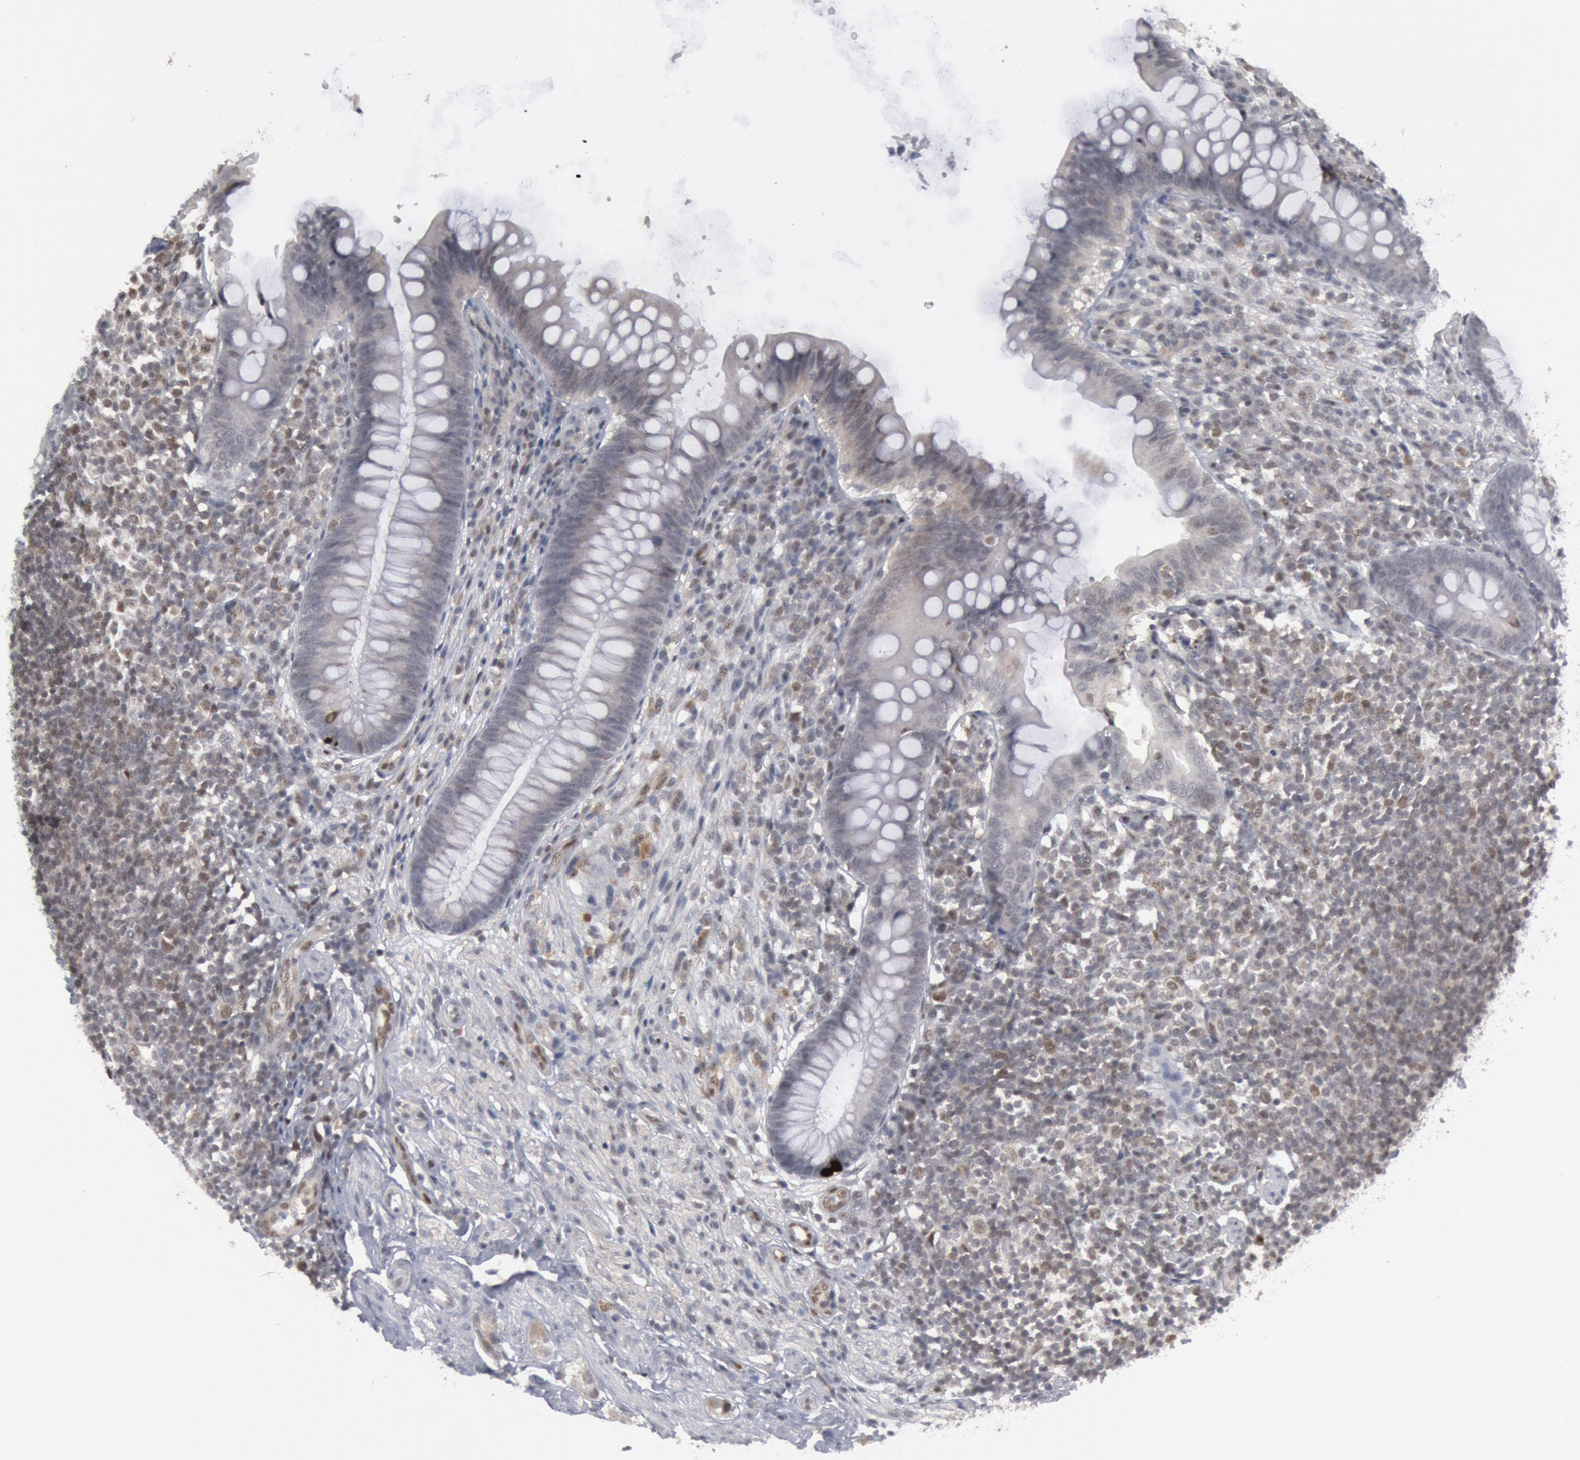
{"staining": {"intensity": "negative", "quantity": "none", "location": "none"}, "tissue": "appendix", "cell_type": "Glandular cells", "image_type": "normal", "snomed": [{"axis": "morphology", "description": "Normal tissue, NOS"}, {"axis": "topography", "description": "Appendix"}], "caption": "IHC image of normal appendix: appendix stained with DAB (3,3'-diaminobenzidine) demonstrates no significant protein staining in glandular cells. (Stains: DAB (3,3'-diaminobenzidine) IHC with hematoxylin counter stain, Microscopy: brightfield microscopy at high magnification).", "gene": "FOXO1", "patient": {"sex": "female", "age": 66}}